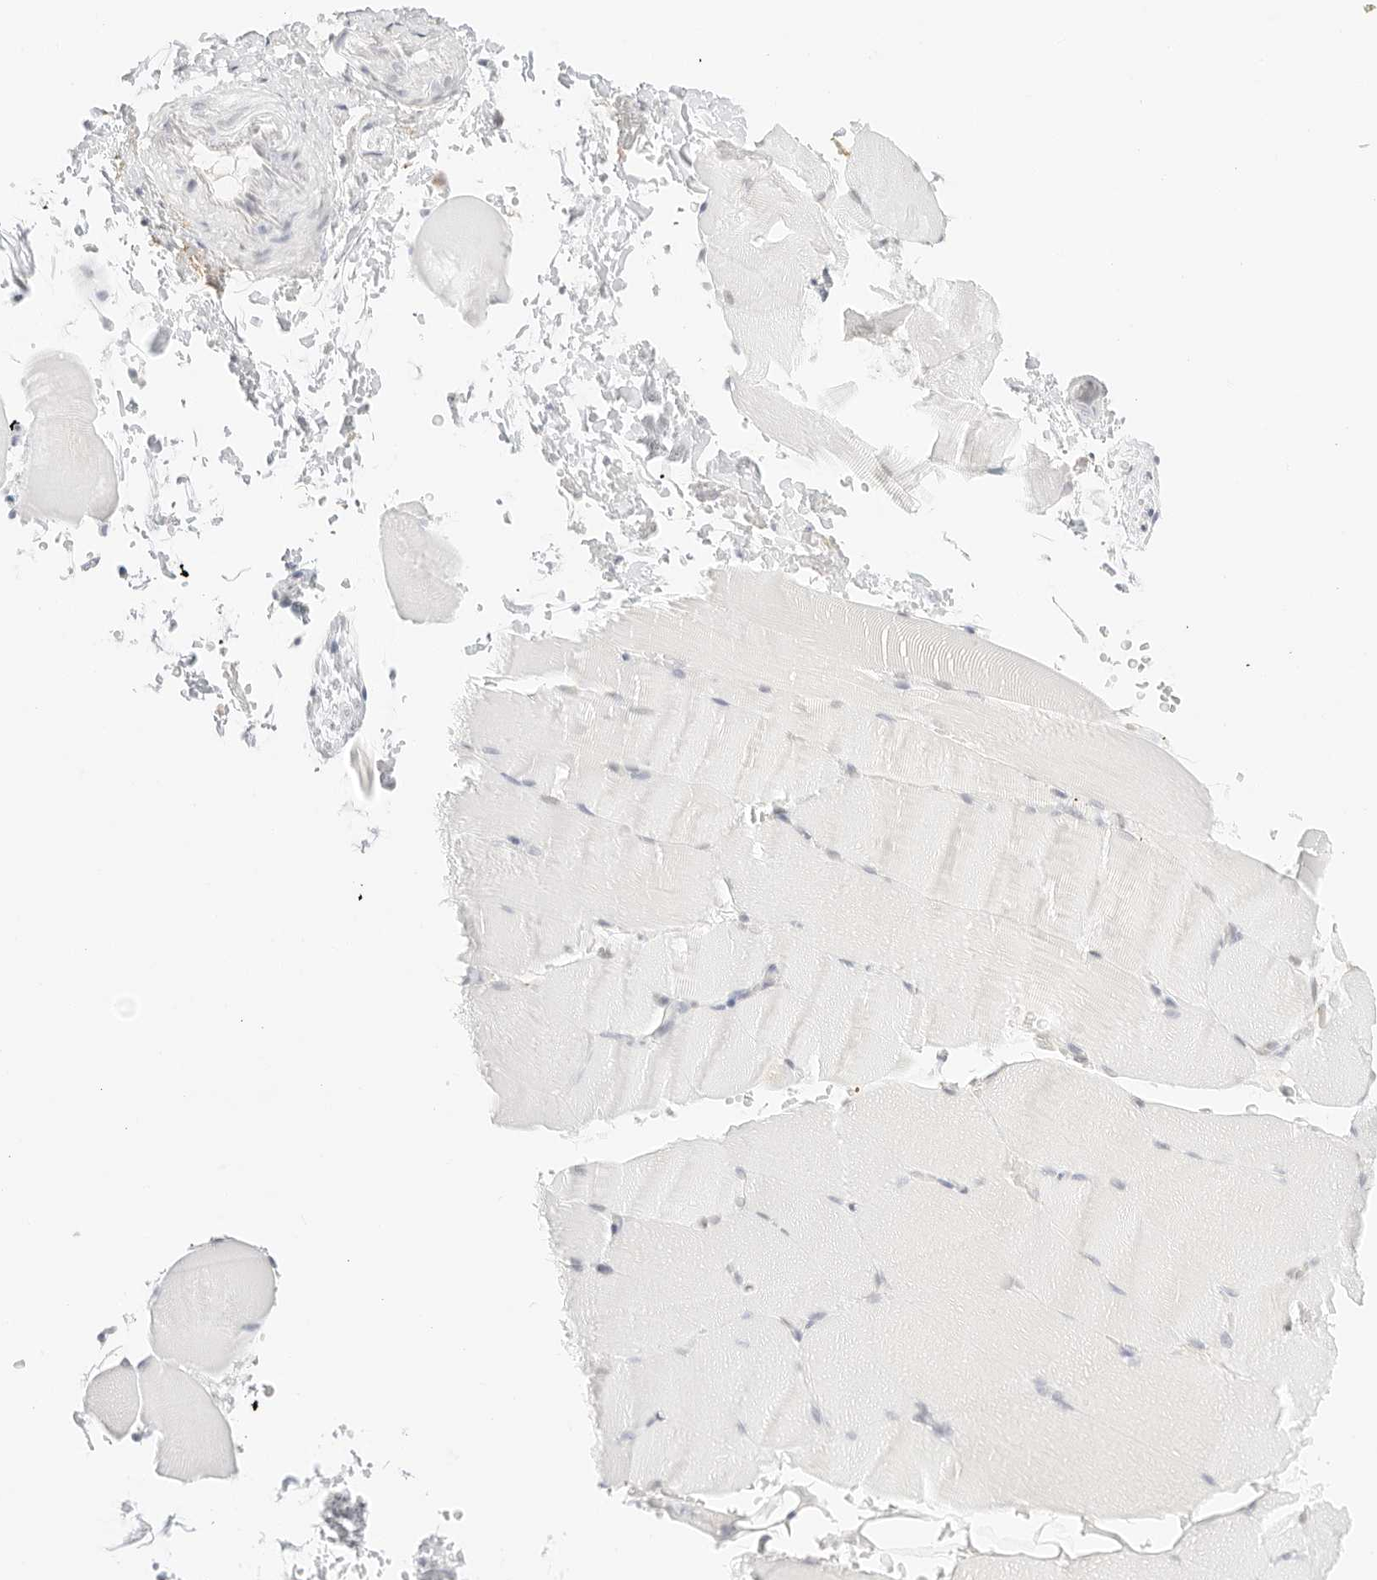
{"staining": {"intensity": "negative", "quantity": "none", "location": "none"}, "tissue": "skeletal muscle", "cell_type": "Myocytes", "image_type": "normal", "snomed": [{"axis": "morphology", "description": "Normal tissue, NOS"}, {"axis": "topography", "description": "Skeletal muscle"}, {"axis": "topography", "description": "Parathyroid gland"}], "caption": "Immunohistochemistry of unremarkable human skeletal muscle shows no positivity in myocytes.", "gene": "FBLN5", "patient": {"sex": "female", "age": 37}}